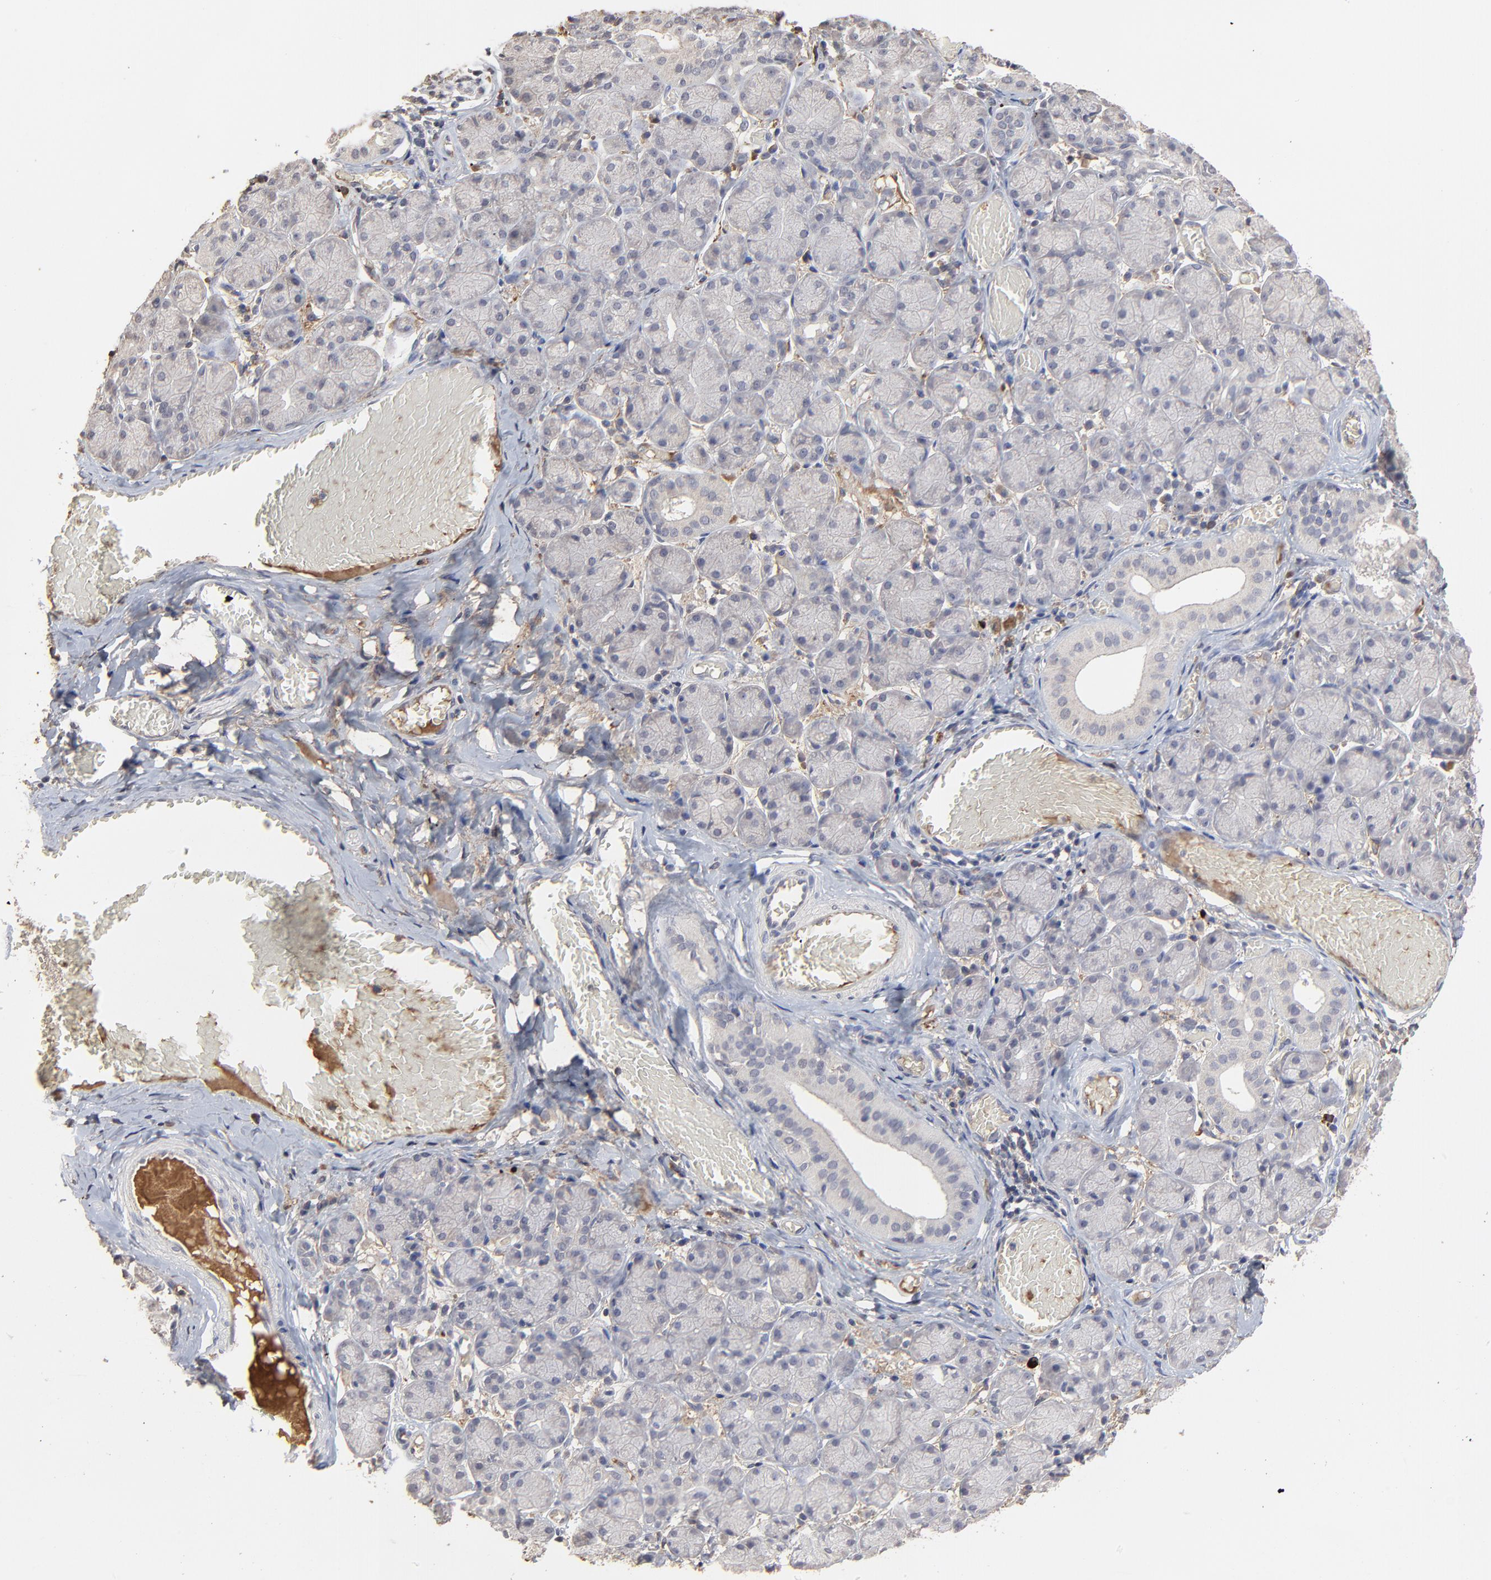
{"staining": {"intensity": "negative", "quantity": "none", "location": "none"}, "tissue": "salivary gland", "cell_type": "Glandular cells", "image_type": "normal", "snomed": [{"axis": "morphology", "description": "Normal tissue, NOS"}, {"axis": "topography", "description": "Salivary gland"}], "caption": "Salivary gland was stained to show a protein in brown. There is no significant staining in glandular cells. (DAB (3,3'-diaminobenzidine) IHC, high magnification).", "gene": "VPREB3", "patient": {"sex": "female", "age": 24}}